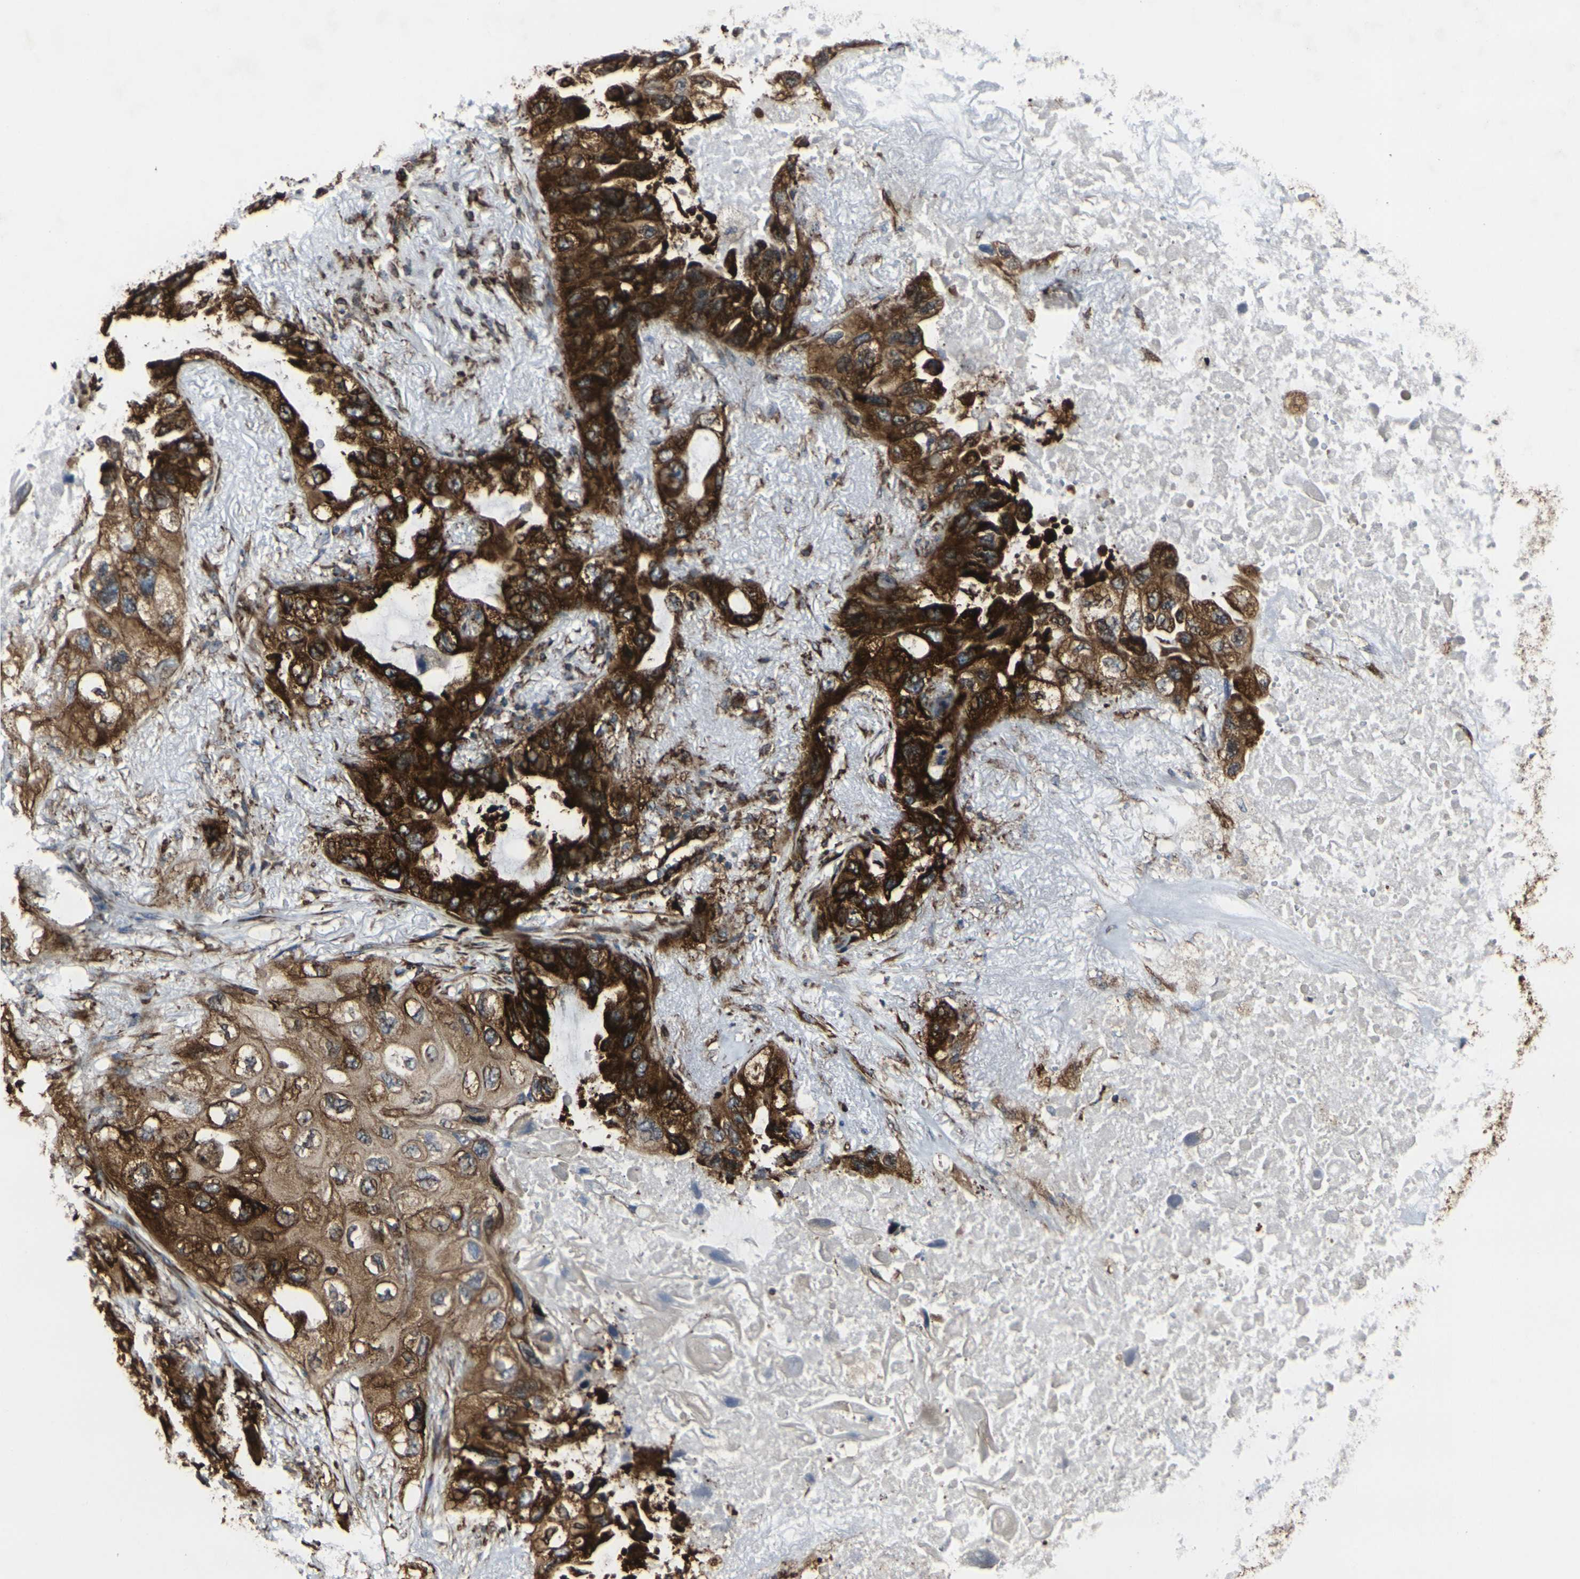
{"staining": {"intensity": "strong", "quantity": ">75%", "location": "cytoplasmic/membranous"}, "tissue": "lung cancer", "cell_type": "Tumor cells", "image_type": "cancer", "snomed": [{"axis": "morphology", "description": "Squamous cell carcinoma, NOS"}, {"axis": "topography", "description": "Lung"}], "caption": "Strong cytoplasmic/membranous positivity is appreciated in approximately >75% of tumor cells in lung cancer.", "gene": "MARCHF2", "patient": {"sex": "female", "age": 73}}